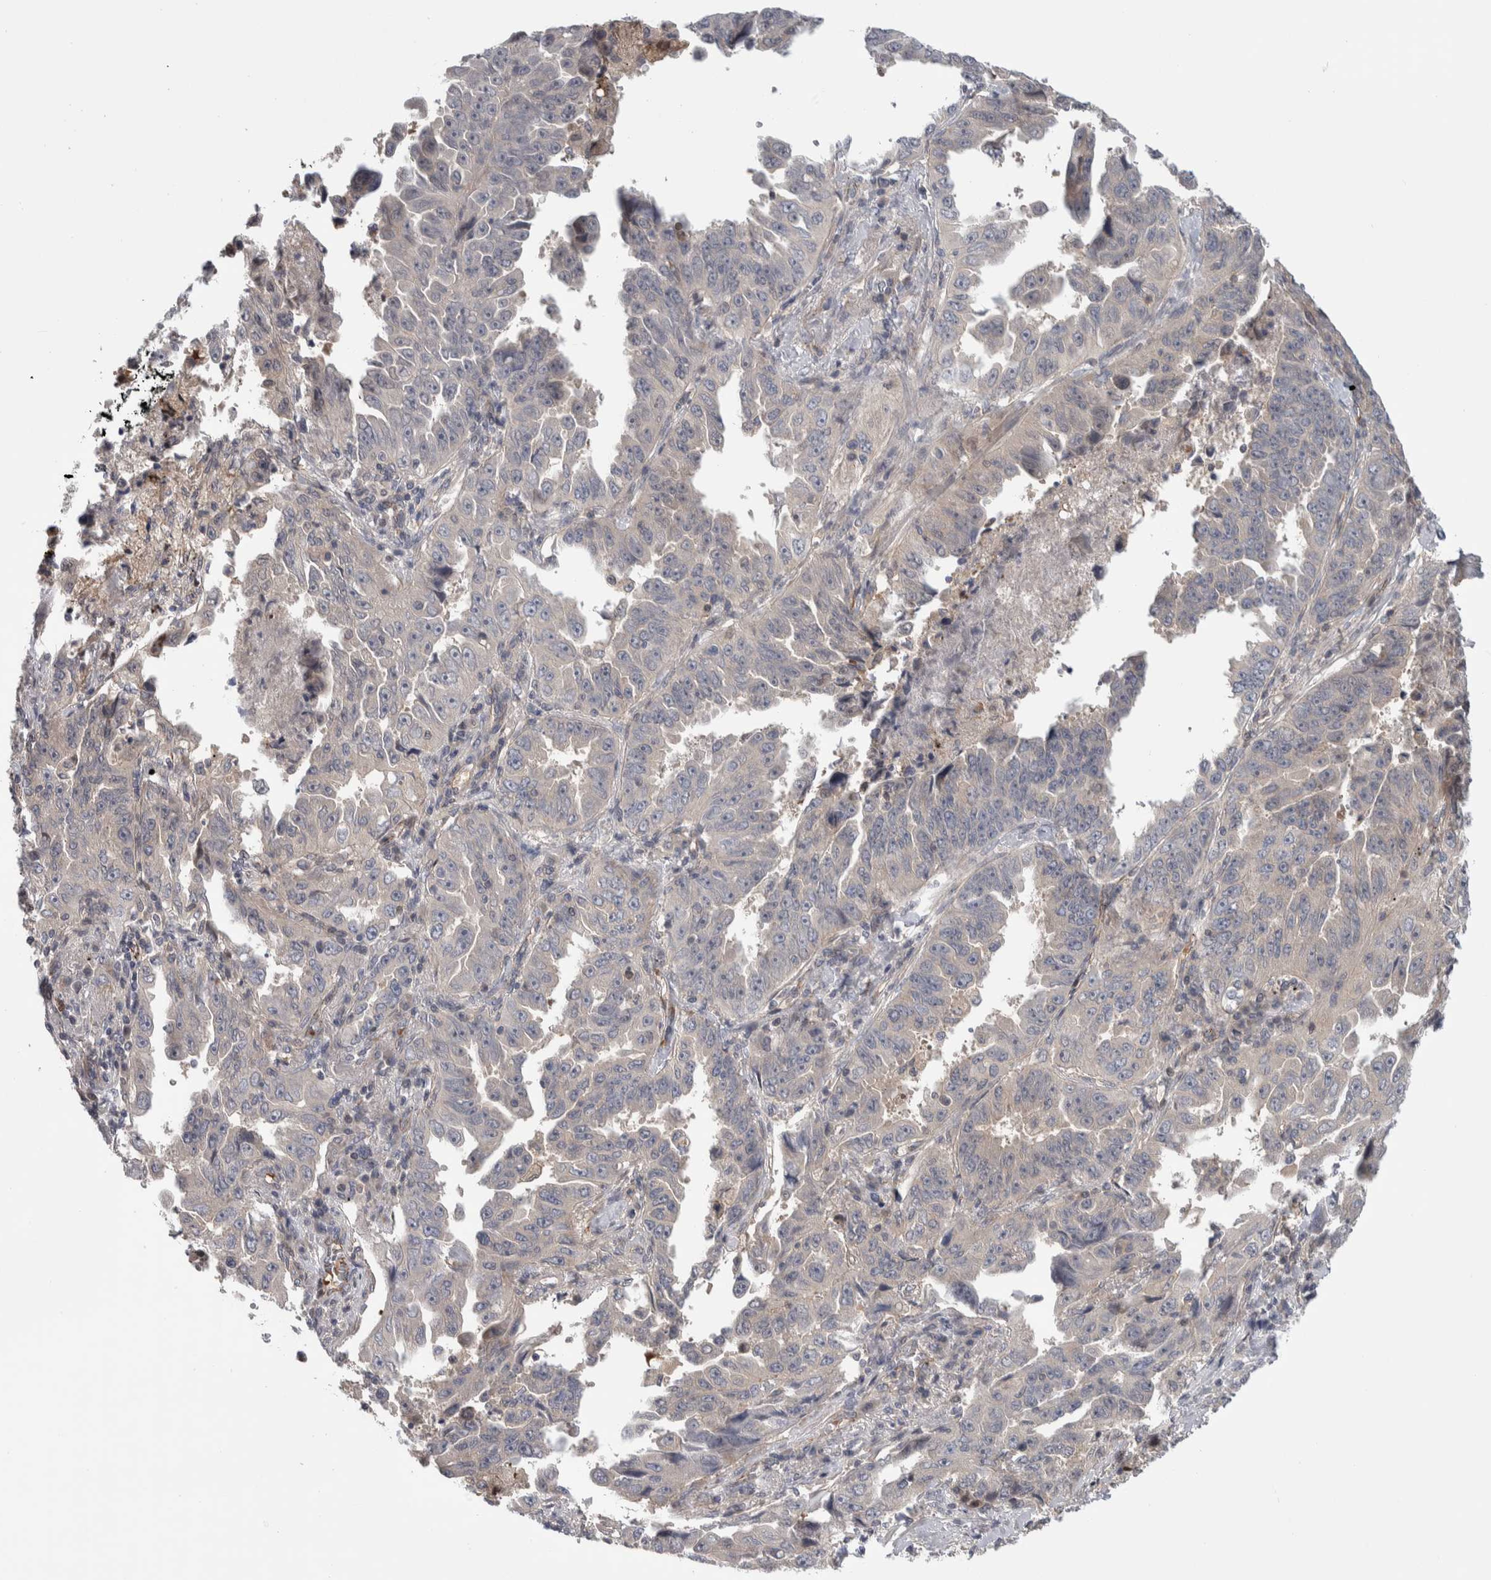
{"staining": {"intensity": "negative", "quantity": "none", "location": "none"}, "tissue": "lung cancer", "cell_type": "Tumor cells", "image_type": "cancer", "snomed": [{"axis": "morphology", "description": "Adenocarcinoma, NOS"}, {"axis": "topography", "description": "Lung"}], "caption": "DAB immunohistochemical staining of human adenocarcinoma (lung) demonstrates no significant staining in tumor cells.", "gene": "ZNF862", "patient": {"sex": "female", "age": 51}}